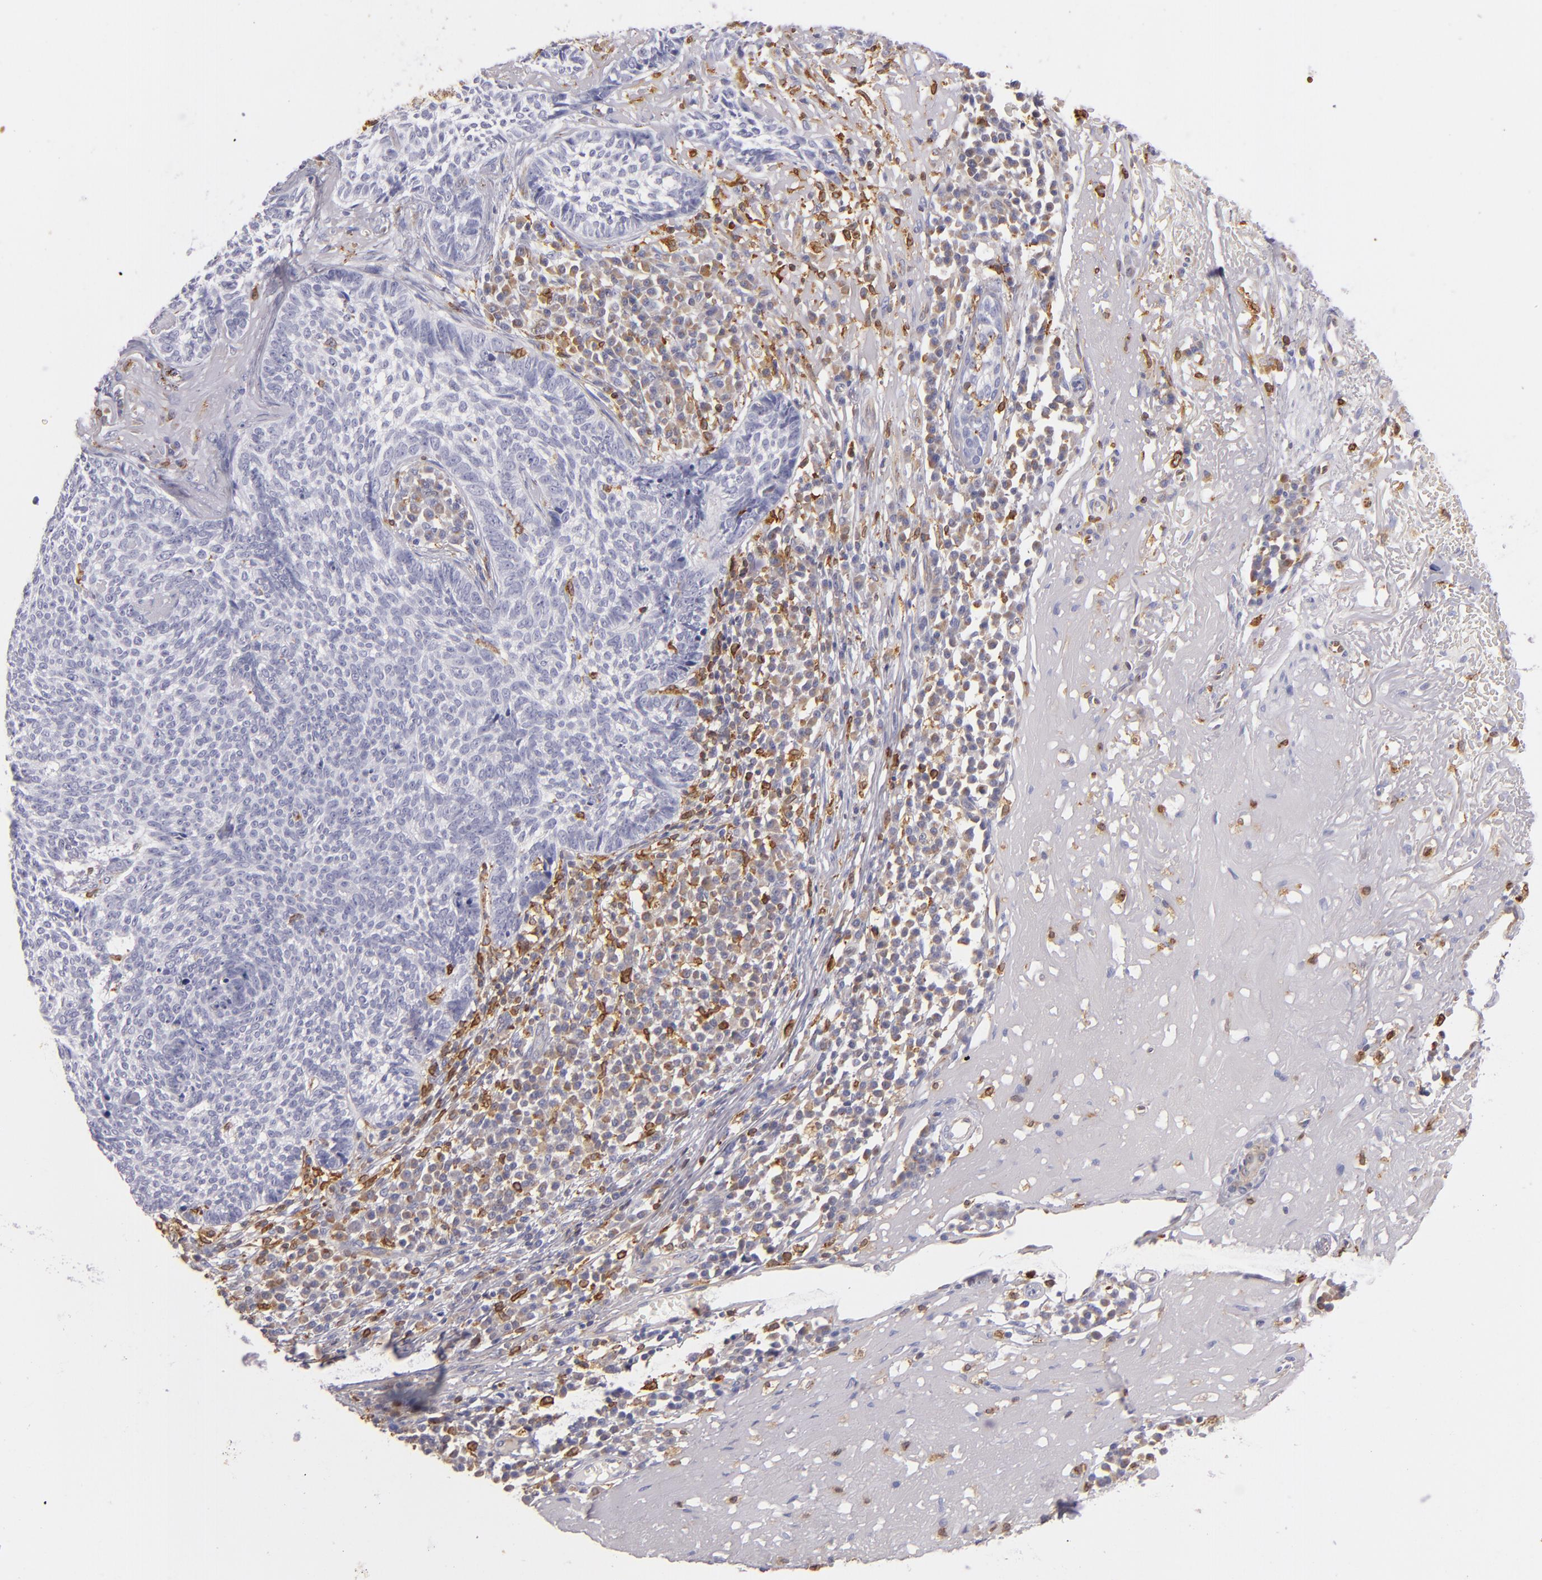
{"staining": {"intensity": "negative", "quantity": "none", "location": "none"}, "tissue": "skin cancer", "cell_type": "Tumor cells", "image_type": "cancer", "snomed": [{"axis": "morphology", "description": "Basal cell carcinoma"}, {"axis": "topography", "description": "Skin"}], "caption": "Immunohistochemistry (IHC) photomicrograph of human skin cancer stained for a protein (brown), which shows no positivity in tumor cells.", "gene": "CD74", "patient": {"sex": "female", "age": 89}}